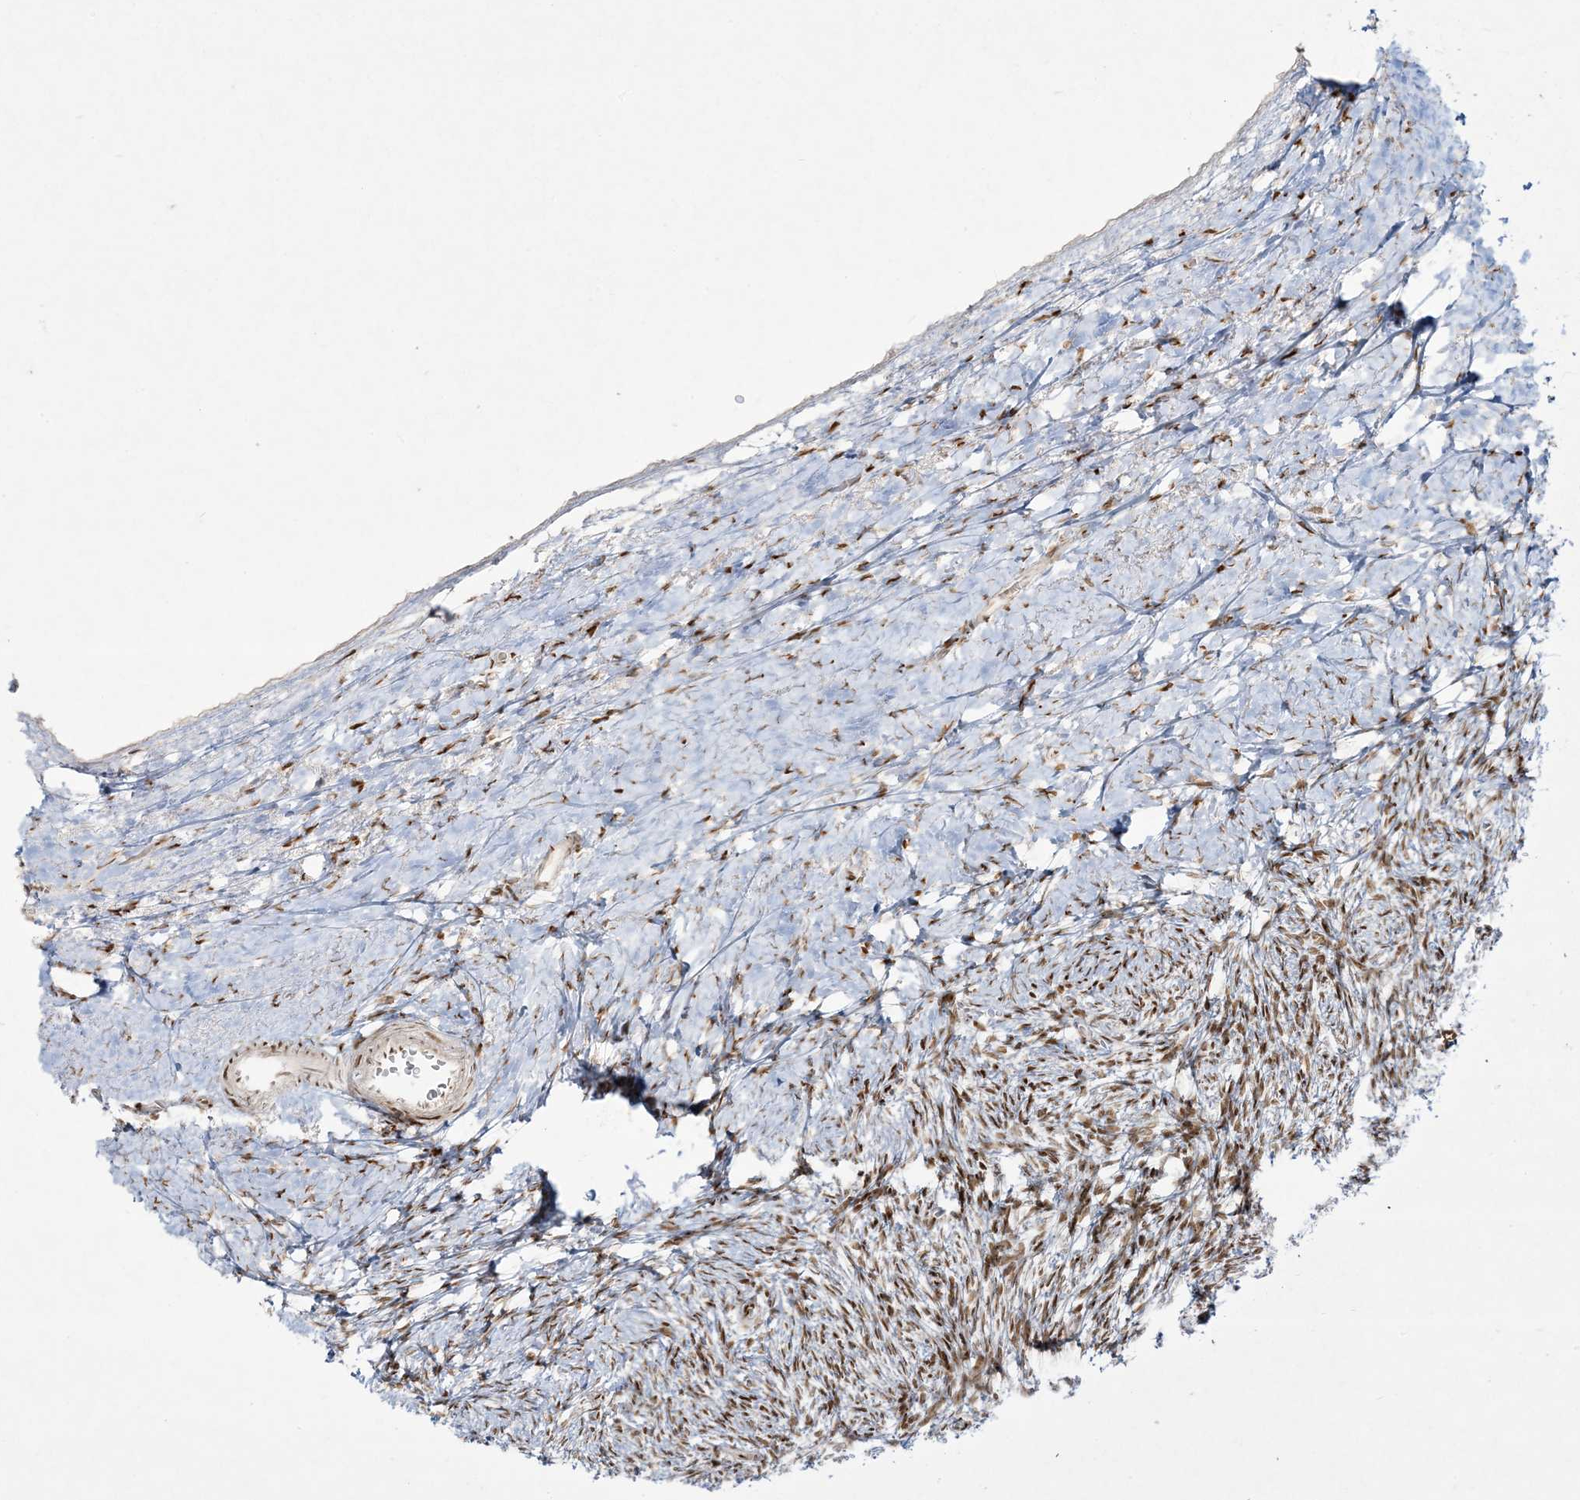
{"staining": {"intensity": "strong", "quantity": "<25%", "location": "nuclear"}, "tissue": "ovary", "cell_type": "Follicle cells", "image_type": "normal", "snomed": [{"axis": "morphology", "description": "Normal tissue, NOS"}, {"axis": "morphology", "description": "Developmental malformation"}, {"axis": "topography", "description": "Ovary"}], "caption": "Immunohistochemical staining of benign human ovary displays medium levels of strong nuclear positivity in about <25% of follicle cells.", "gene": "RBM10", "patient": {"sex": "female", "age": 39}}